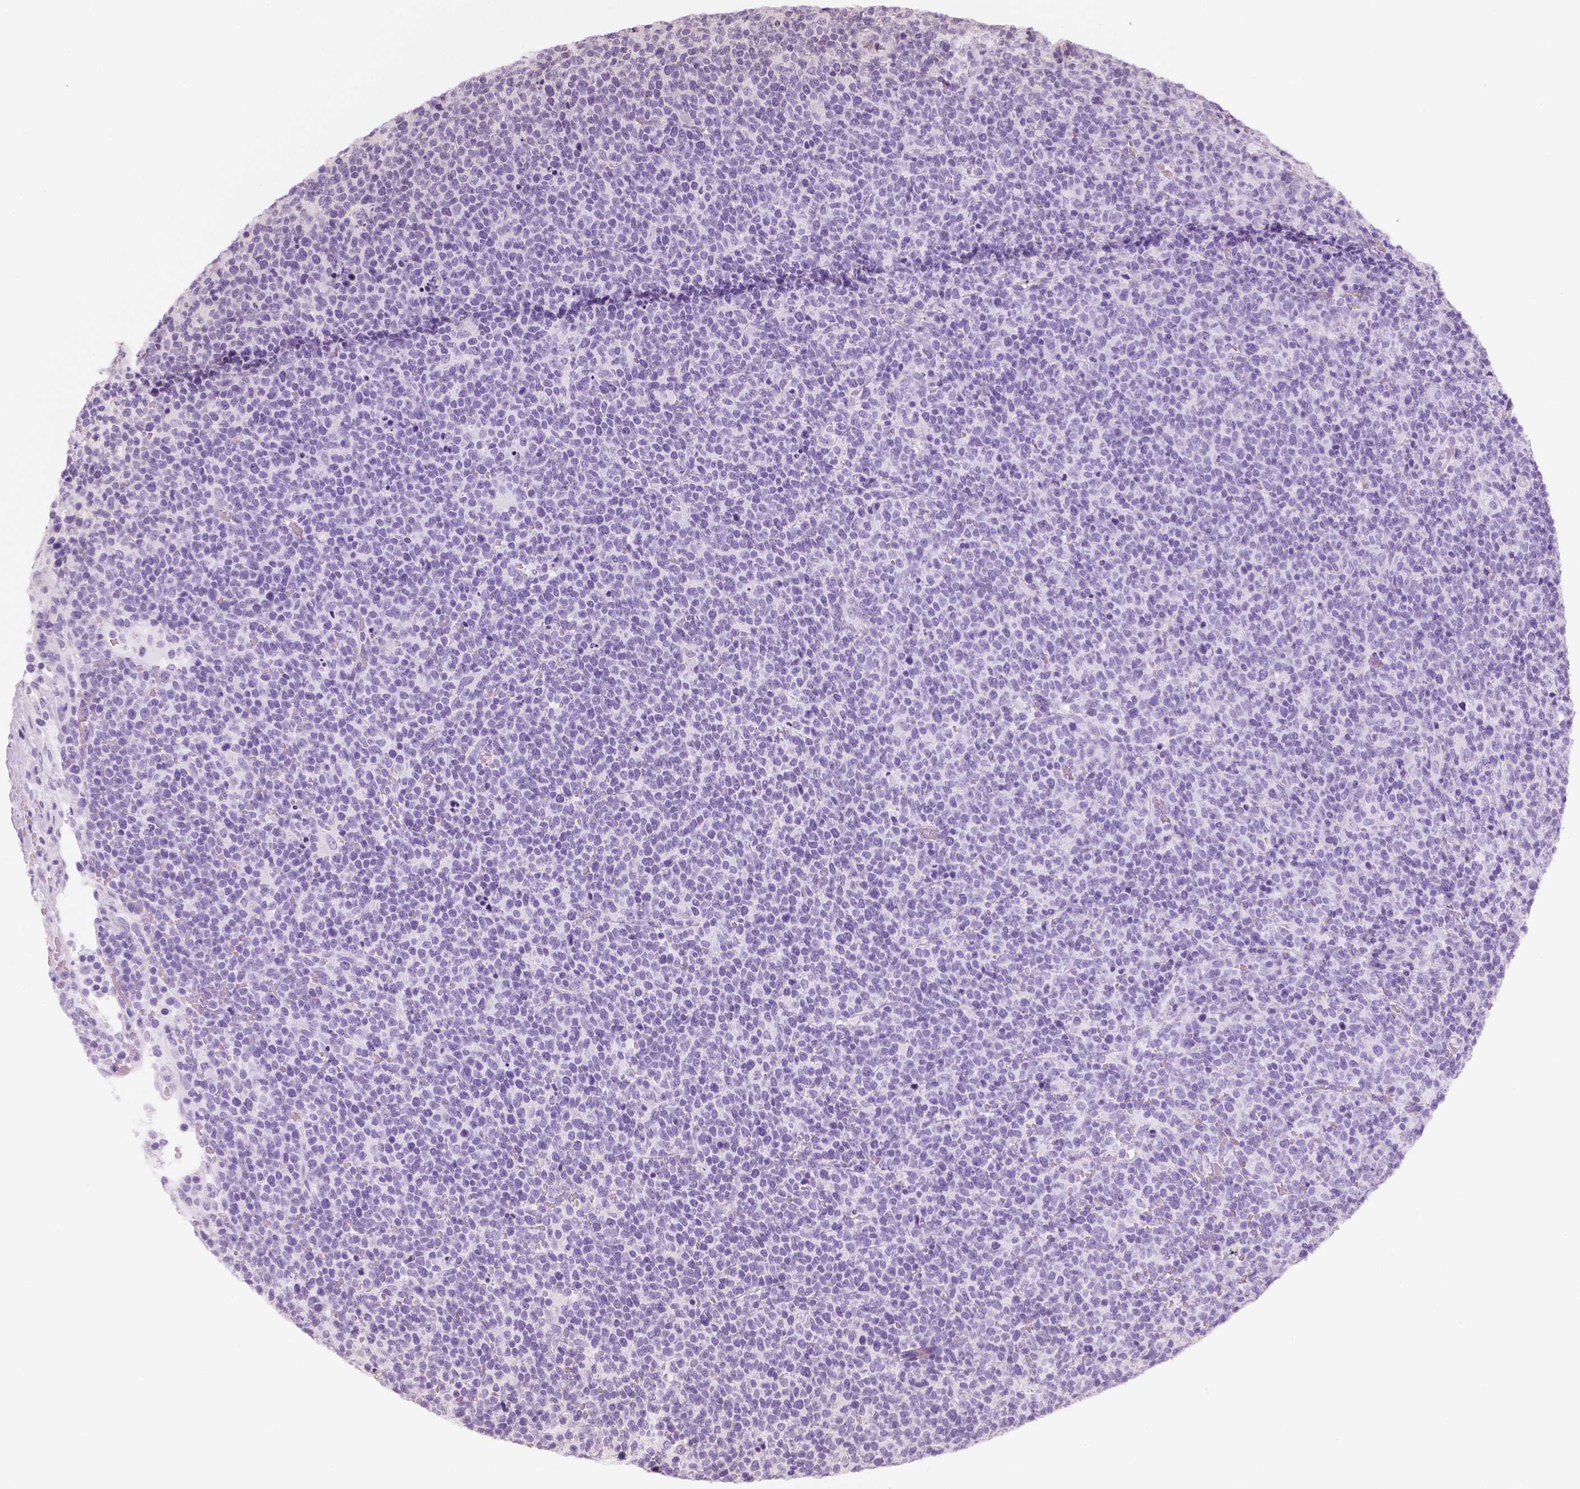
{"staining": {"intensity": "negative", "quantity": "none", "location": "none"}, "tissue": "lymphoma", "cell_type": "Tumor cells", "image_type": "cancer", "snomed": [{"axis": "morphology", "description": "Malignant lymphoma, non-Hodgkin's type, High grade"}, {"axis": "topography", "description": "Lymph node"}], "caption": "Immunohistochemistry (IHC) photomicrograph of lymphoma stained for a protein (brown), which displays no expression in tumor cells. (DAB immunohistochemistry, high magnification).", "gene": "RNASE7", "patient": {"sex": "male", "age": 61}}